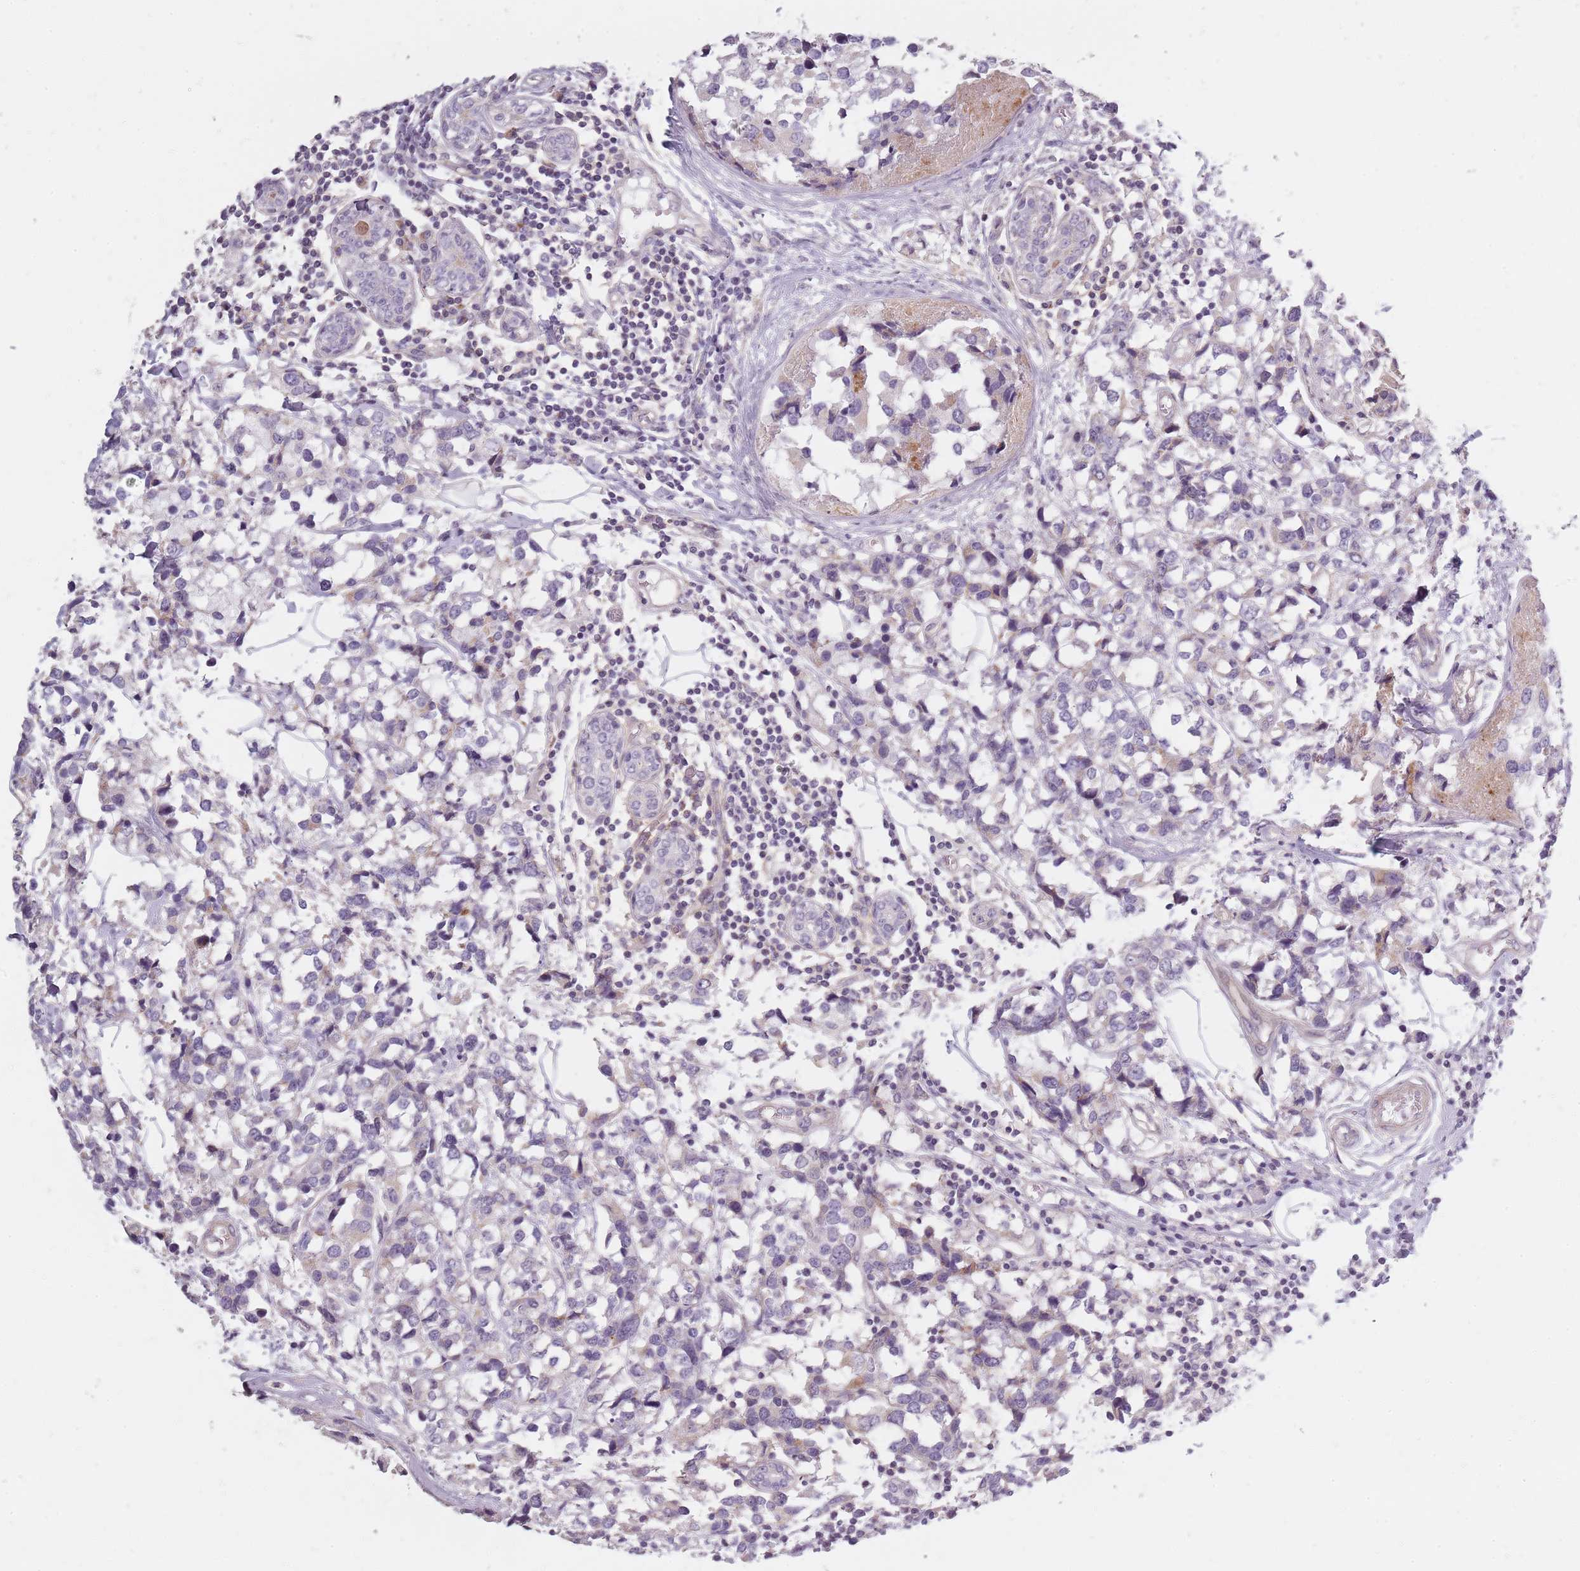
{"staining": {"intensity": "negative", "quantity": "none", "location": "none"}, "tissue": "breast cancer", "cell_type": "Tumor cells", "image_type": "cancer", "snomed": [{"axis": "morphology", "description": "Lobular carcinoma"}, {"axis": "topography", "description": "Breast"}], "caption": "Tumor cells show no significant protein positivity in lobular carcinoma (breast).", "gene": "SYNGR3", "patient": {"sex": "female", "age": 59}}